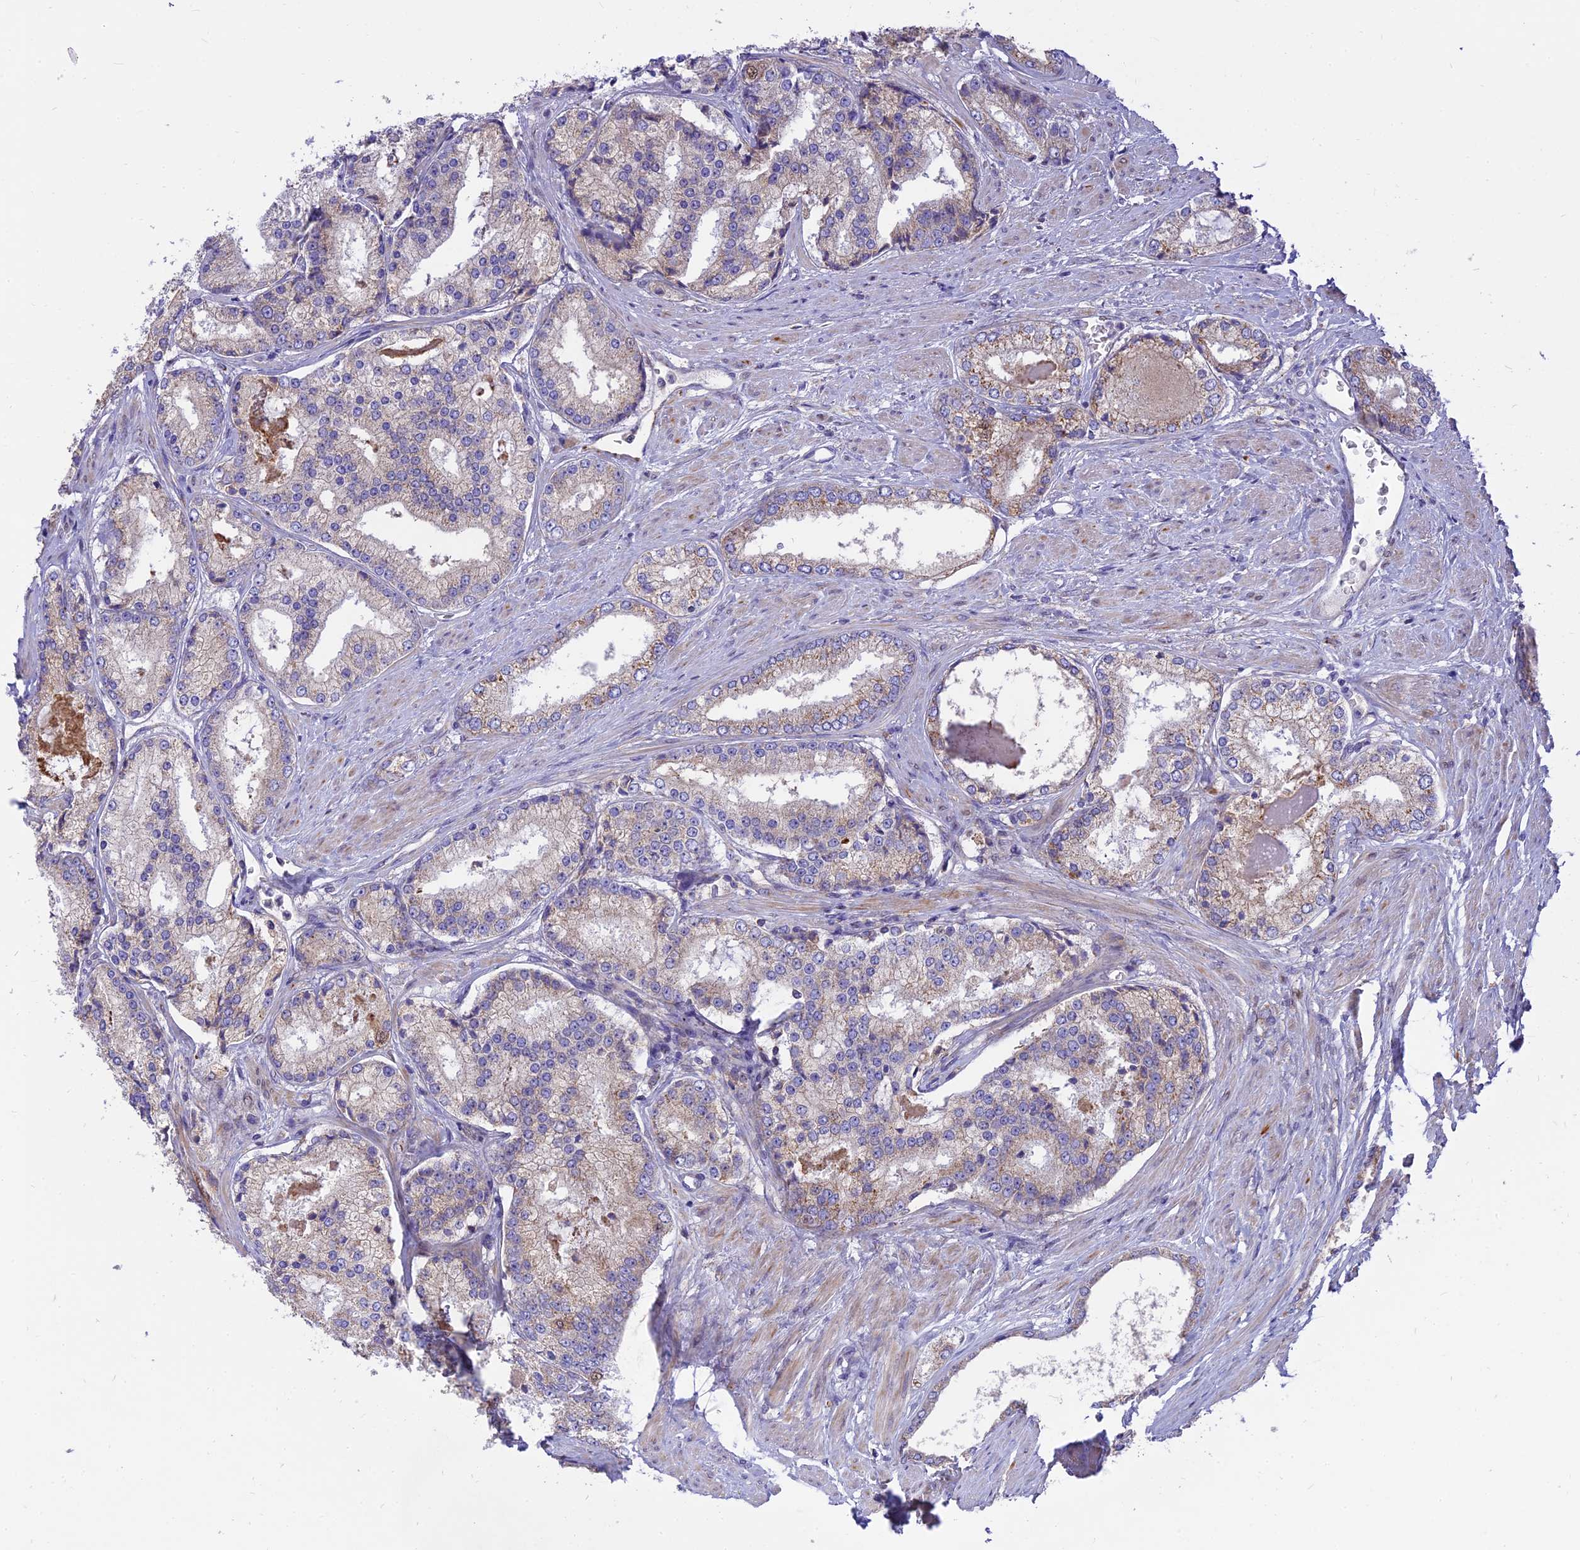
{"staining": {"intensity": "moderate", "quantity": "<25%", "location": "cytoplasmic/membranous"}, "tissue": "prostate cancer", "cell_type": "Tumor cells", "image_type": "cancer", "snomed": [{"axis": "morphology", "description": "Adenocarcinoma, Low grade"}, {"axis": "topography", "description": "Prostate"}], "caption": "Prostate cancer tissue reveals moderate cytoplasmic/membranous positivity in approximately <25% of tumor cells, visualized by immunohistochemistry. Nuclei are stained in blue.", "gene": "CENPV", "patient": {"sex": "male", "age": 68}}